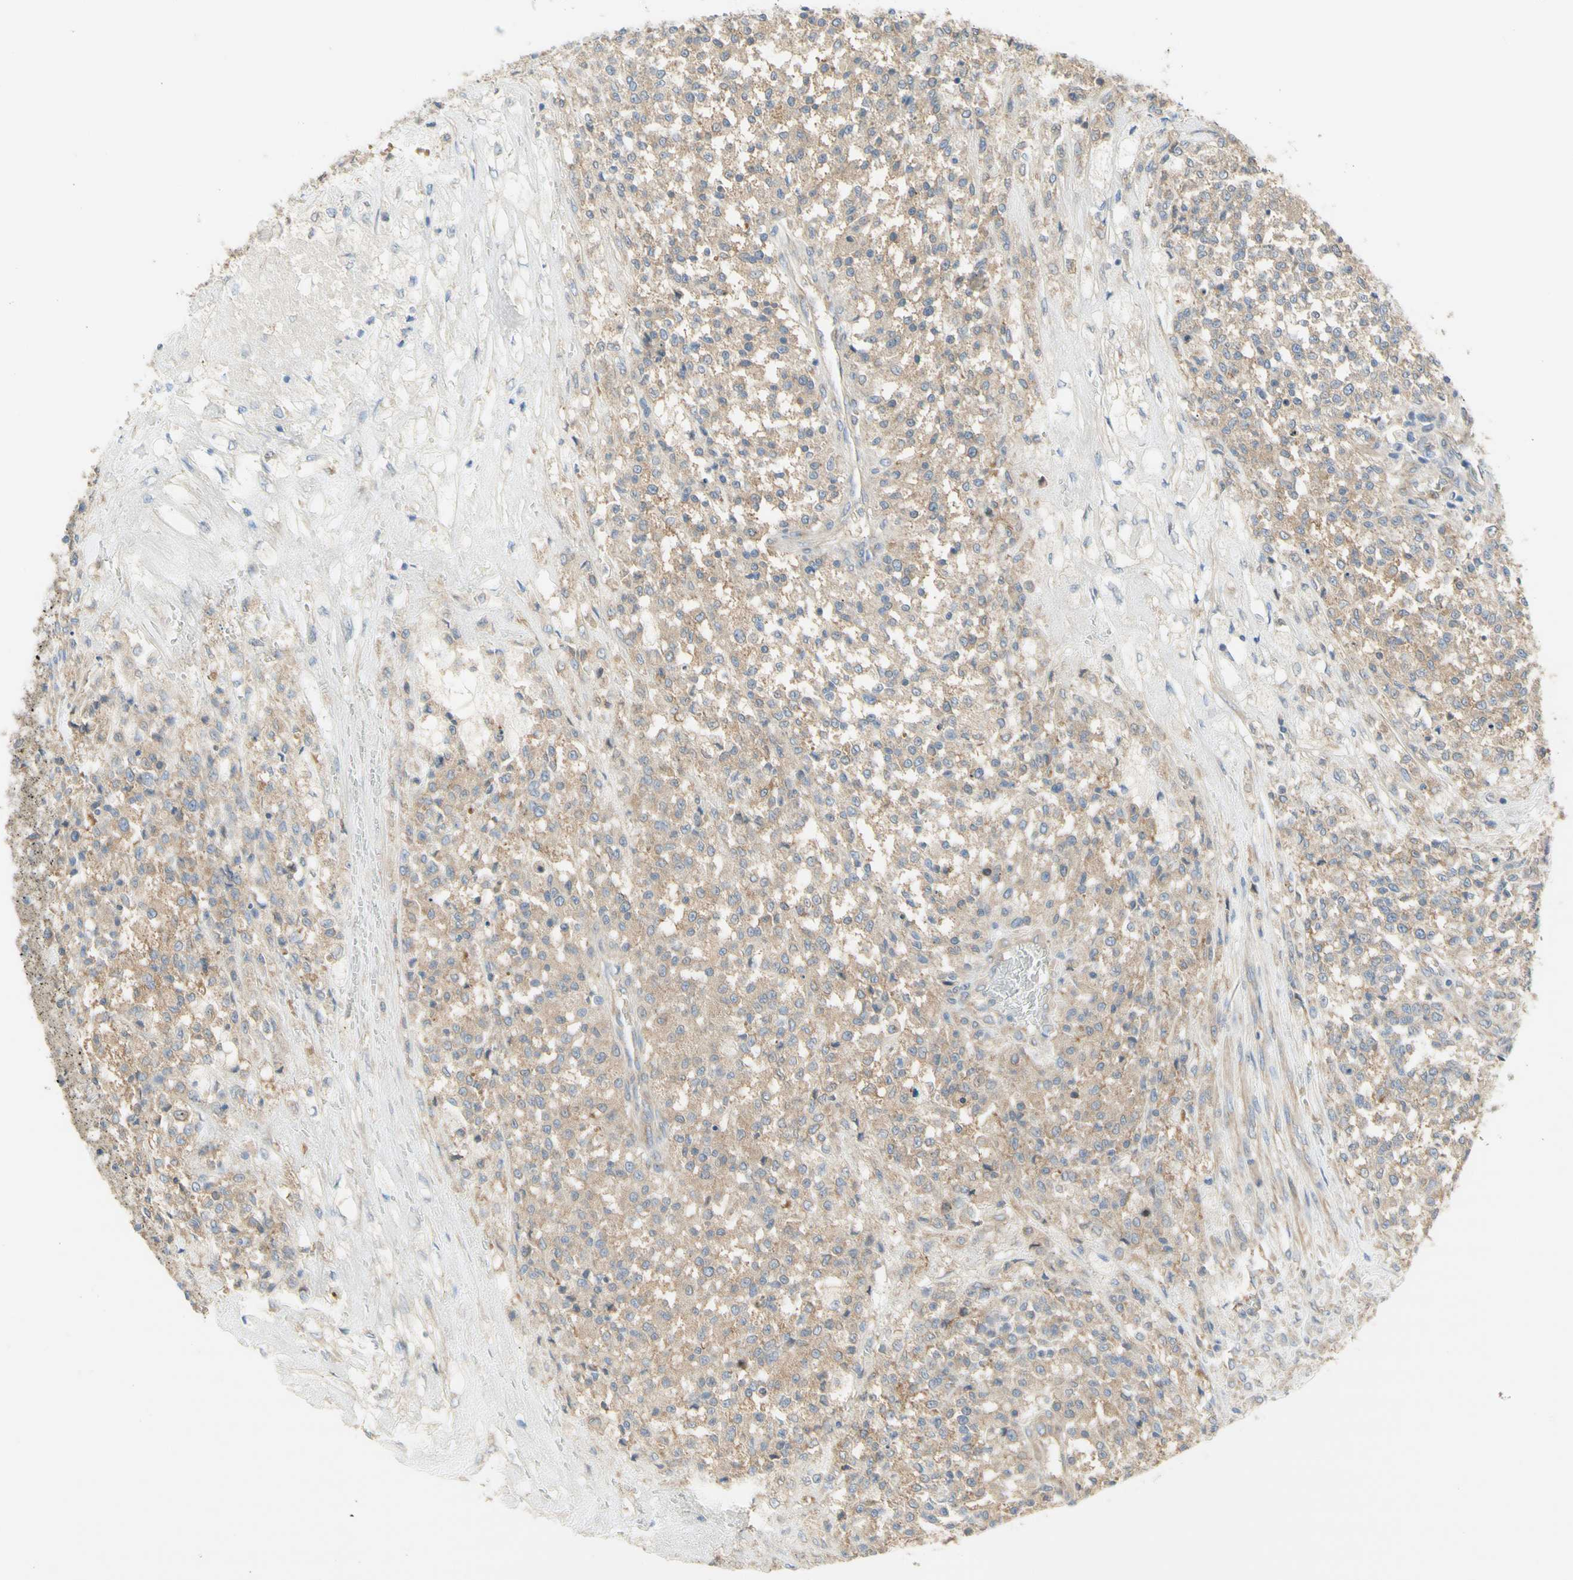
{"staining": {"intensity": "weak", "quantity": ">75%", "location": "cytoplasmic/membranous"}, "tissue": "testis cancer", "cell_type": "Tumor cells", "image_type": "cancer", "snomed": [{"axis": "morphology", "description": "Seminoma, NOS"}, {"axis": "topography", "description": "Testis"}], "caption": "Immunohistochemical staining of human testis cancer (seminoma) shows low levels of weak cytoplasmic/membranous expression in about >75% of tumor cells.", "gene": "DYNC1H1", "patient": {"sex": "male", "age": 59}}